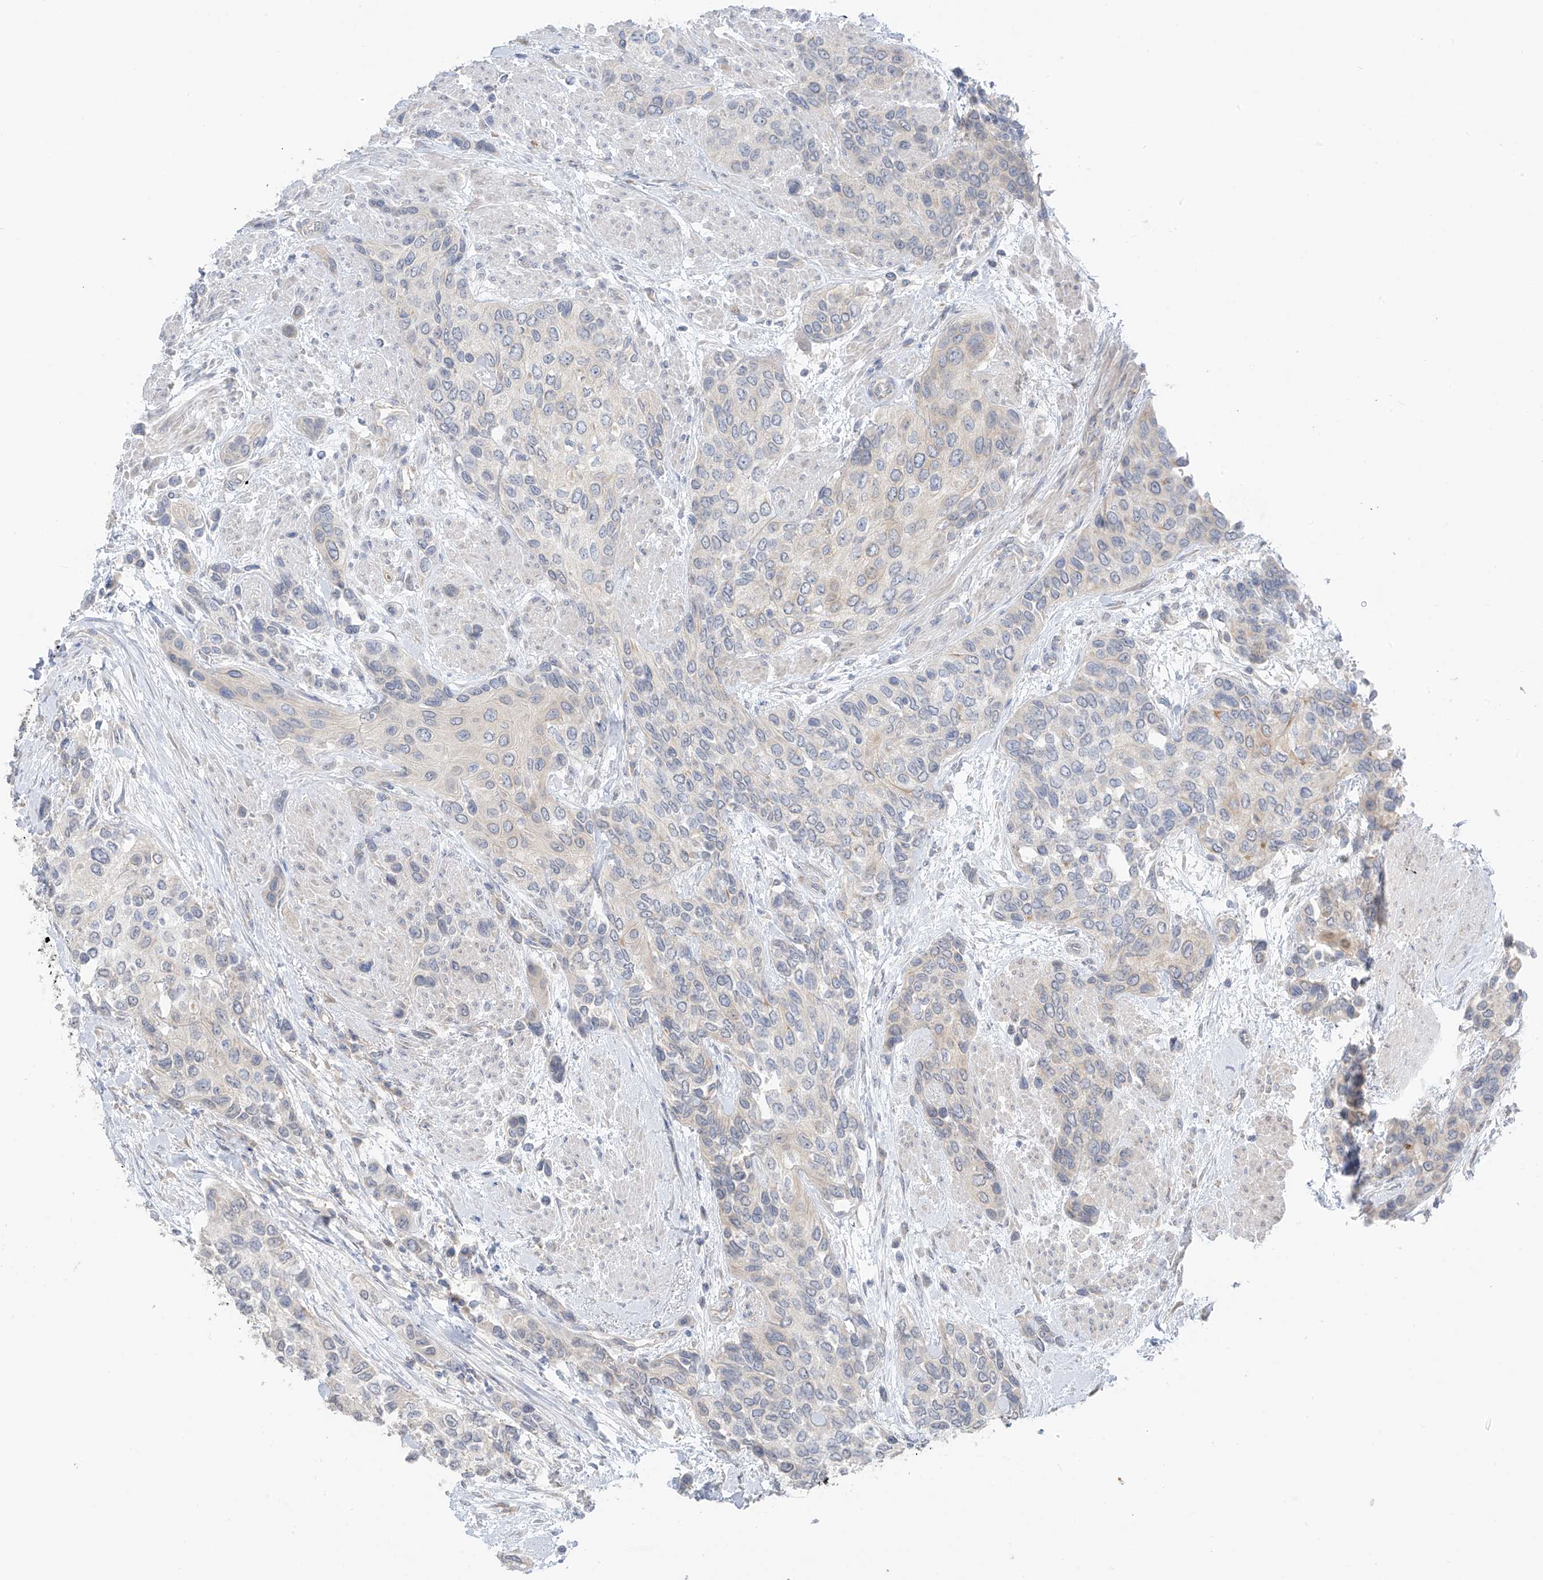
{"staining": {"intensity": "weak", "quantity": "<25%", "location": "cytoplasmic/membranous"}, "tissue": "urothelial cancer", "cell_type": "Tumor cells", "image_type": "cancer", "snomed": [{"axis": "morphology", "description": "Normal tissue, NOS"}, {"axis": "morphology", "description": "Urothelial carcinoma, High grade"}, {"axis": "topography", "description": "Vascular tissue"}, {"axis": "topography", "description": "Urinary bladder"}], "caption": "Immunohistochemical staining of urothelial cancer displays no significant staining in tumor cells.", "gene": "NALCN", "patient": {"sex": "female", "age": 56}}